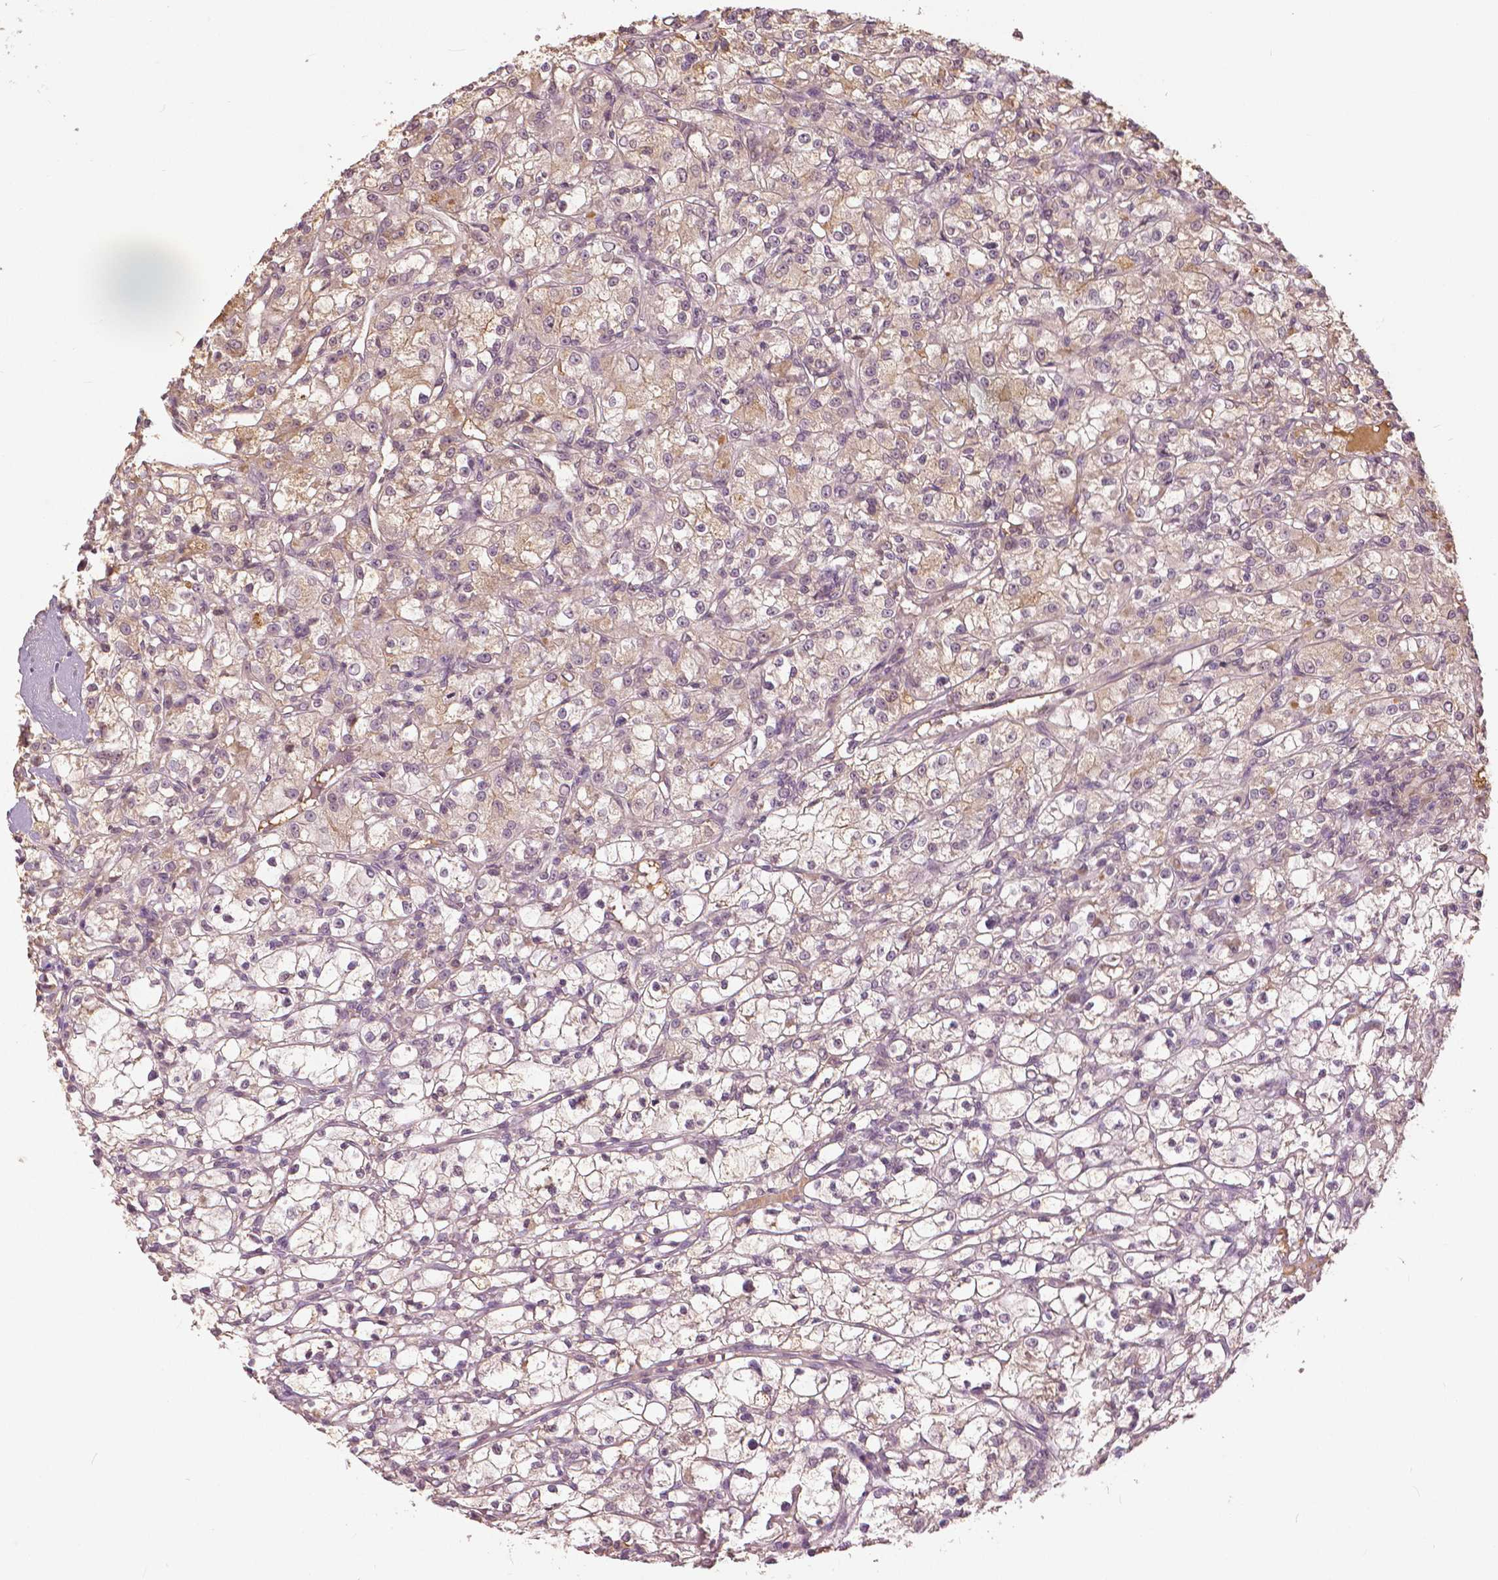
{"staining": {"intensity": "weak", "quantity": "25%-75%", "location": "cytoplasmic/membranous"}, "tissue": "renal cancer", "cell_type": "Tumor cells", "image_type": "cancer", "snomed": [{"axis": "morphology", "description": "Adenocarcinoma, NOS"}, {"axis": "topography", "description": "Kidney"}], "caption": "Immunohistochemical staining of renal cancer shows weak cytoplasmic/membranous protein positivity in about 25%-75% of tumor cells. The protein is stained brown, and the nuclei are stained in blue (DAB IHC with brightfield microscopy, high magnification).", "gene": "ANGPTL4", "patient": {"sex": "female", "age": 59}}